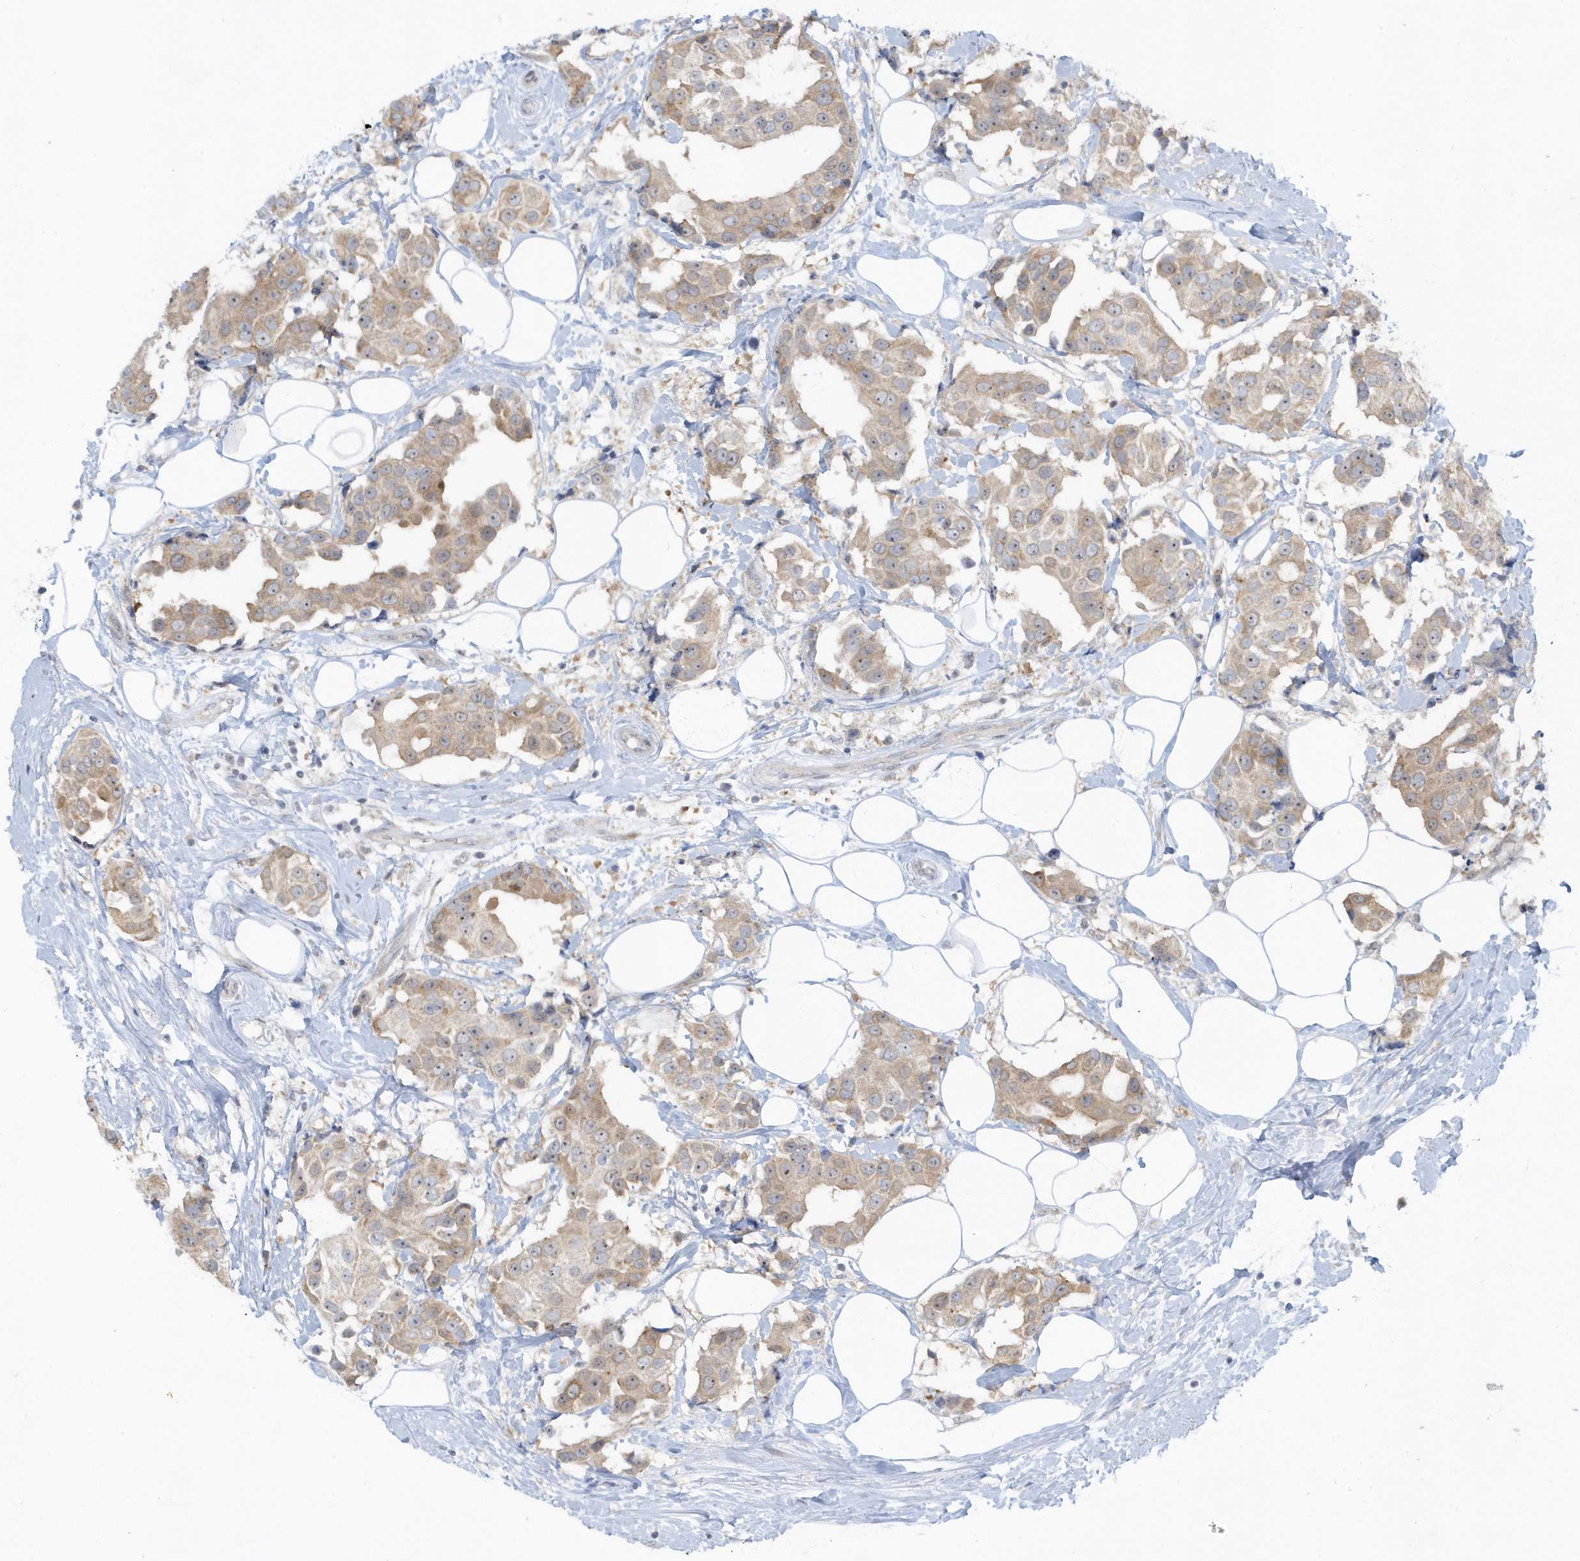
{"staining": {"intensity": "moderate", "quantity": ">75%", "location": "cytoplasmic/membranous,nuclear"}, "tissue": "breast cancer", "cell_type": "Tumor cells", "image_type": "cancer", "snomed": [{"axis": "morphology", "description": "Normal tissue, NOS"}, {"axis": "morphology", "description": "Duct carcinoma"}, {"axis": "topography", "description": "Breast"}], "caption": "High-power microscopy captured an immunohistochemistry (IHC) micrograph of invasive ductal carcinoma (breast), revealing moderate cytoplasmic/membranous and nuclear staining in approximately >75% of tumor cells.", "gene": "SCN3A", "patient": {"sex": "female", "age": 39}}